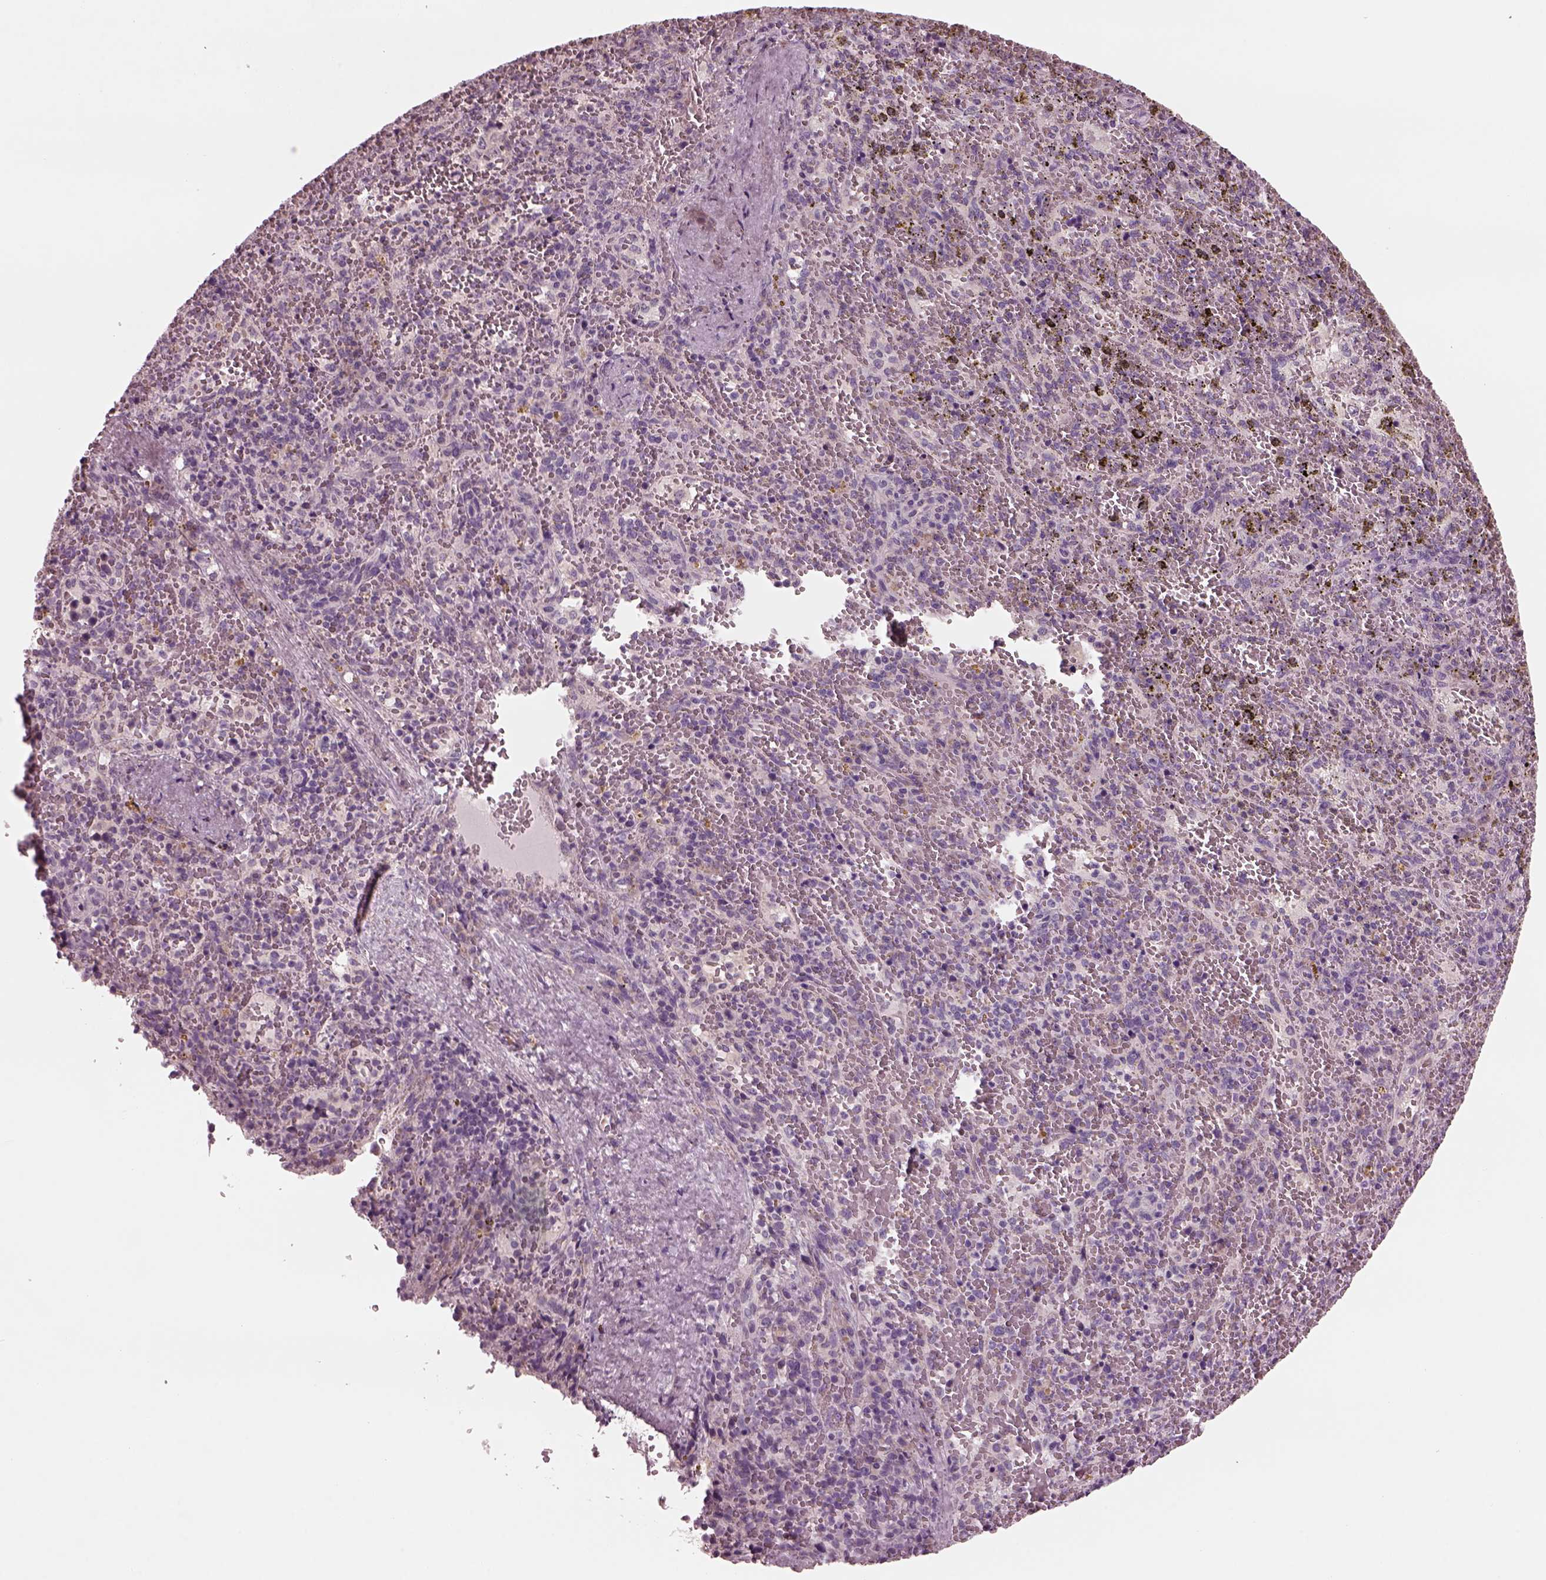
{"staining": {"intensity": "negative", "quantity": "none", "location": "none"}, "tissue": "spleen", "cell_type": "Cells in red pulp", "image_type": "normal", "snomed": [{"axis": "morphology", "description": "Normal tissue, NOS"}, {"axis": "topography", "description": "Spleen"}], "caption": "The micrograph shows no significant expression in cells in red pulp of spleen.", "gene": "AP4M1", "patient": {"sex": "female", "age": 50}}